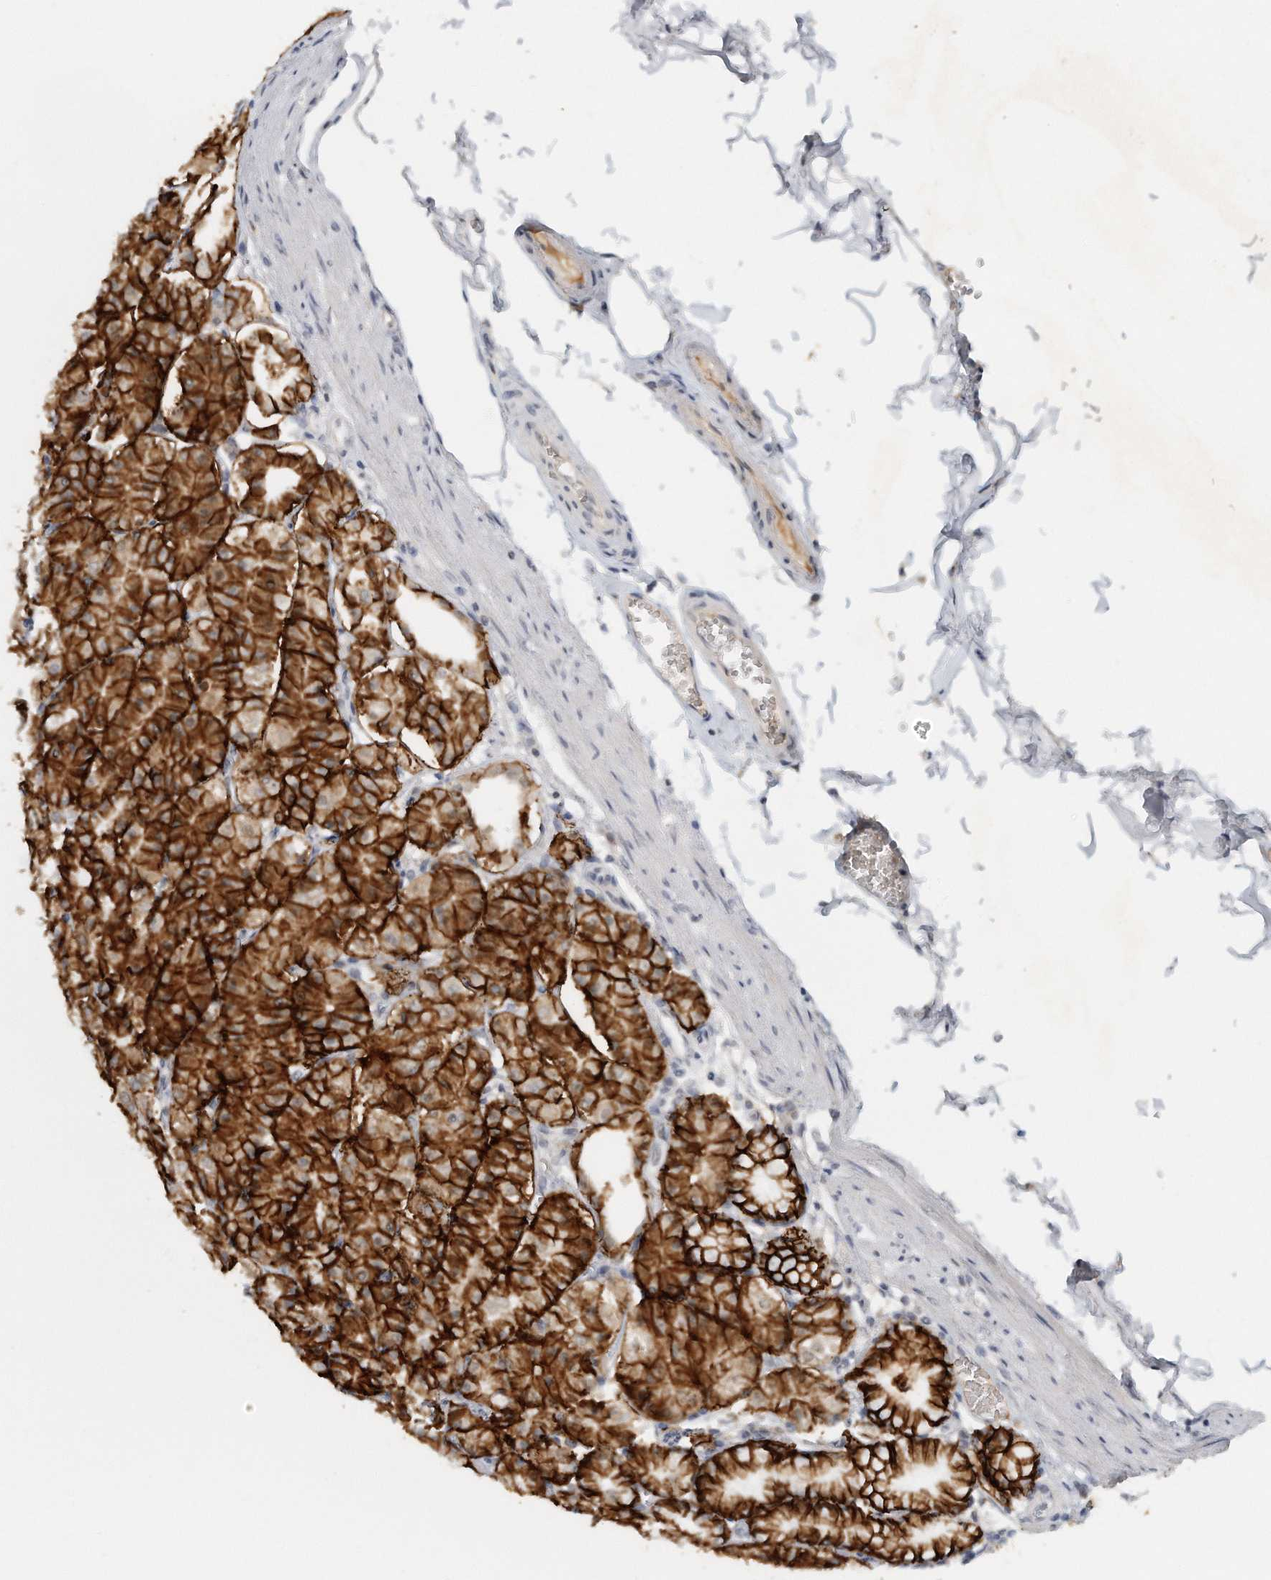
{"staining": {"intensity": "strong", "quantity": ">75%", "location": "cytoplasmic/membranous"}, "tissue": "stomach", "cell_type": "Glandular cells", "image_type": "normal", "snomed": [{"axis": "morphology", "description": "Normal tissue, NOS"}, {"axis": "topography", "description": "Stomach, lower"}], "caption": "Human stomach stained for a protein (brown) displays strong cytoplasmic/membranous positive expression in about >75% of glandular cells.", "gene": "DDX43", "patient": {"sex": "male", "age": 71}}